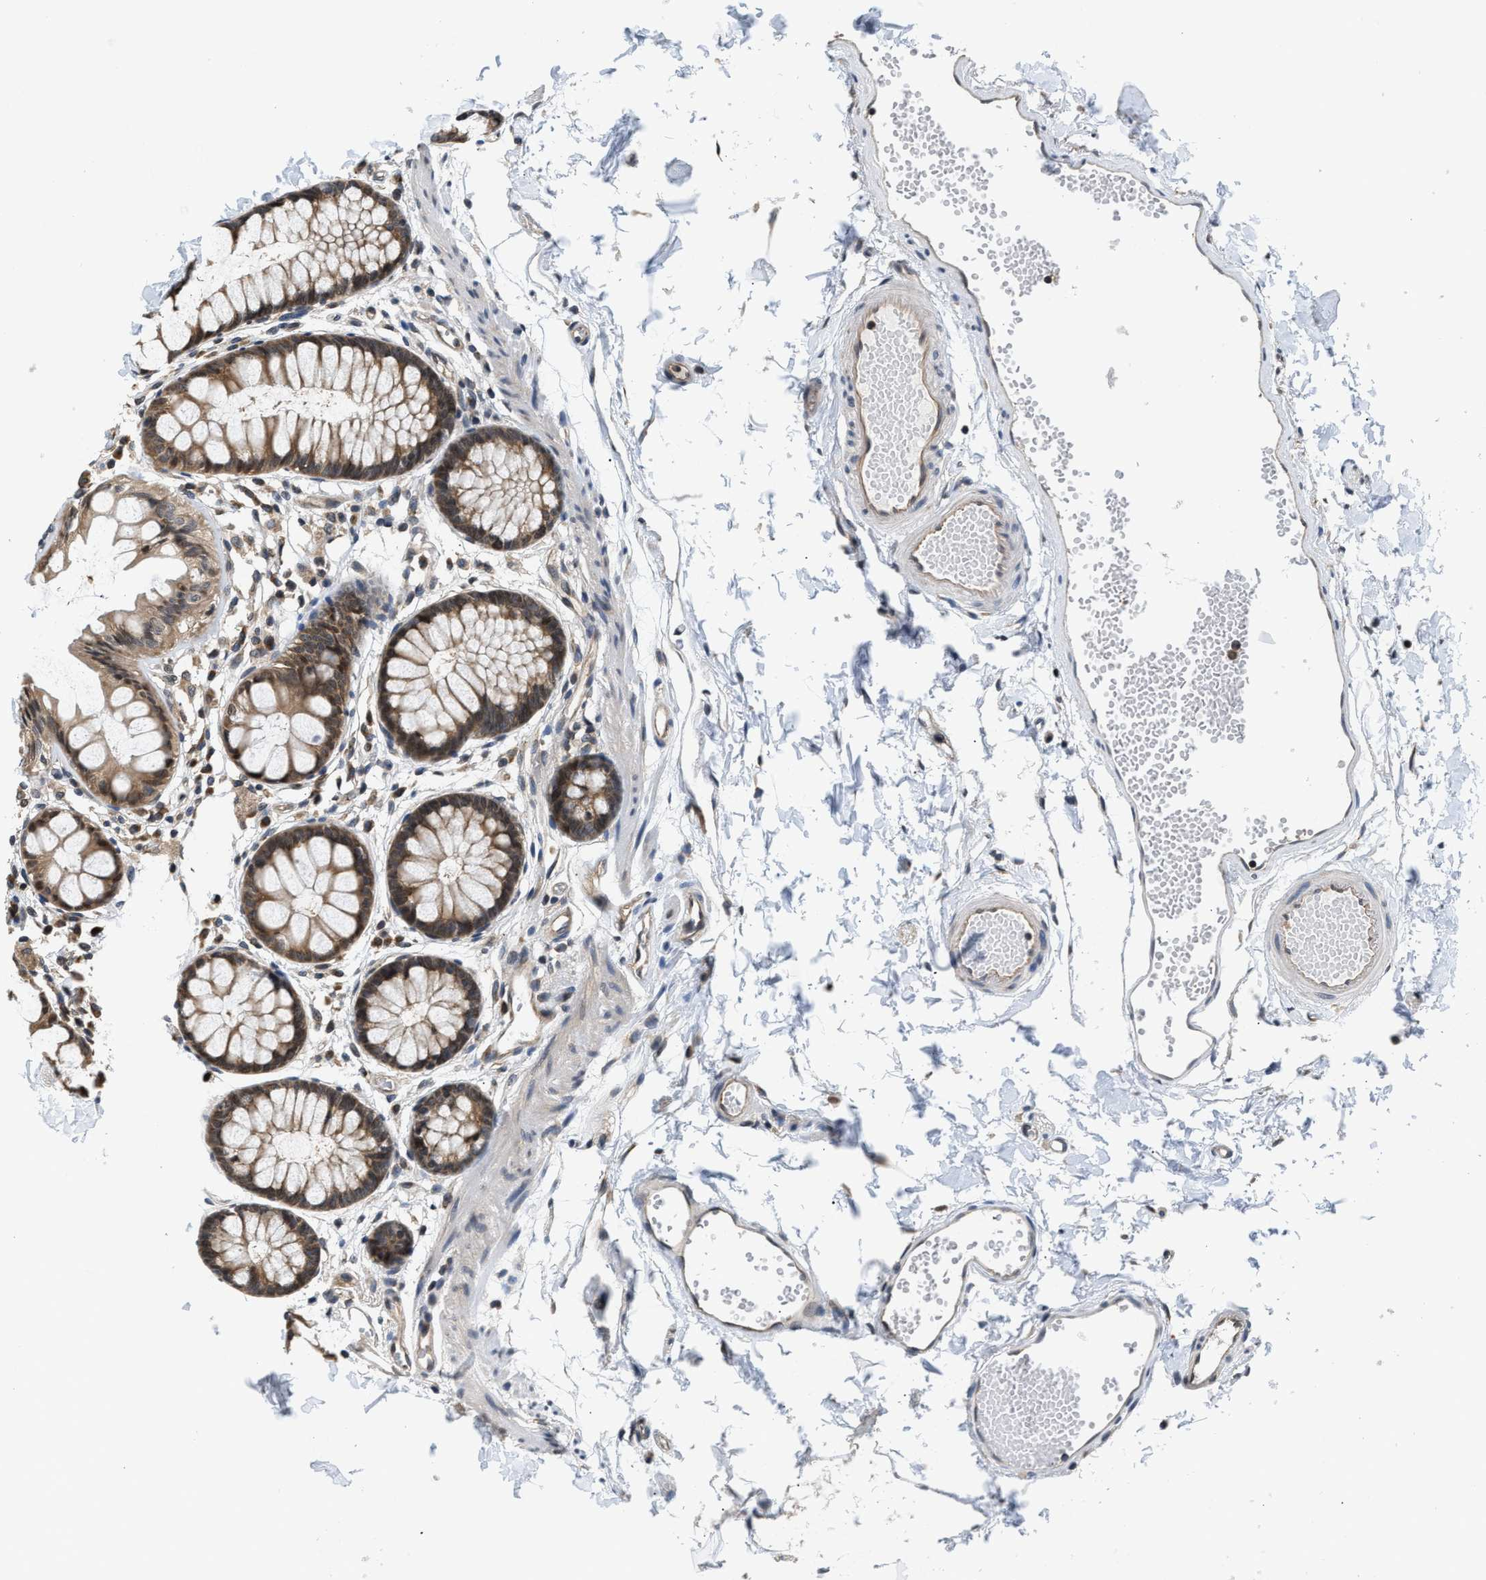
{"staining": {"intensity": "moderate", "quantity": ">75%", "location": "cytoplasmic/membranous"}, "tissue": "rectum", "cell_type": "Glandular cells", "image_type": "normal", "snomed": [{"axis": "morphology", "description": "Normal tissue, NOS"}, {"axis": "topography", "description": "Rectum"}], "caption": "Immunohistochemistry (DAB (3,3'-diaminobenzidine)) staining of benign rectum displays moderate cytoplasmic/membranous protein staining in about >75% of glandular cells.", "gene": "RAB29", "patient": {"sex": "female", "age": 66}}